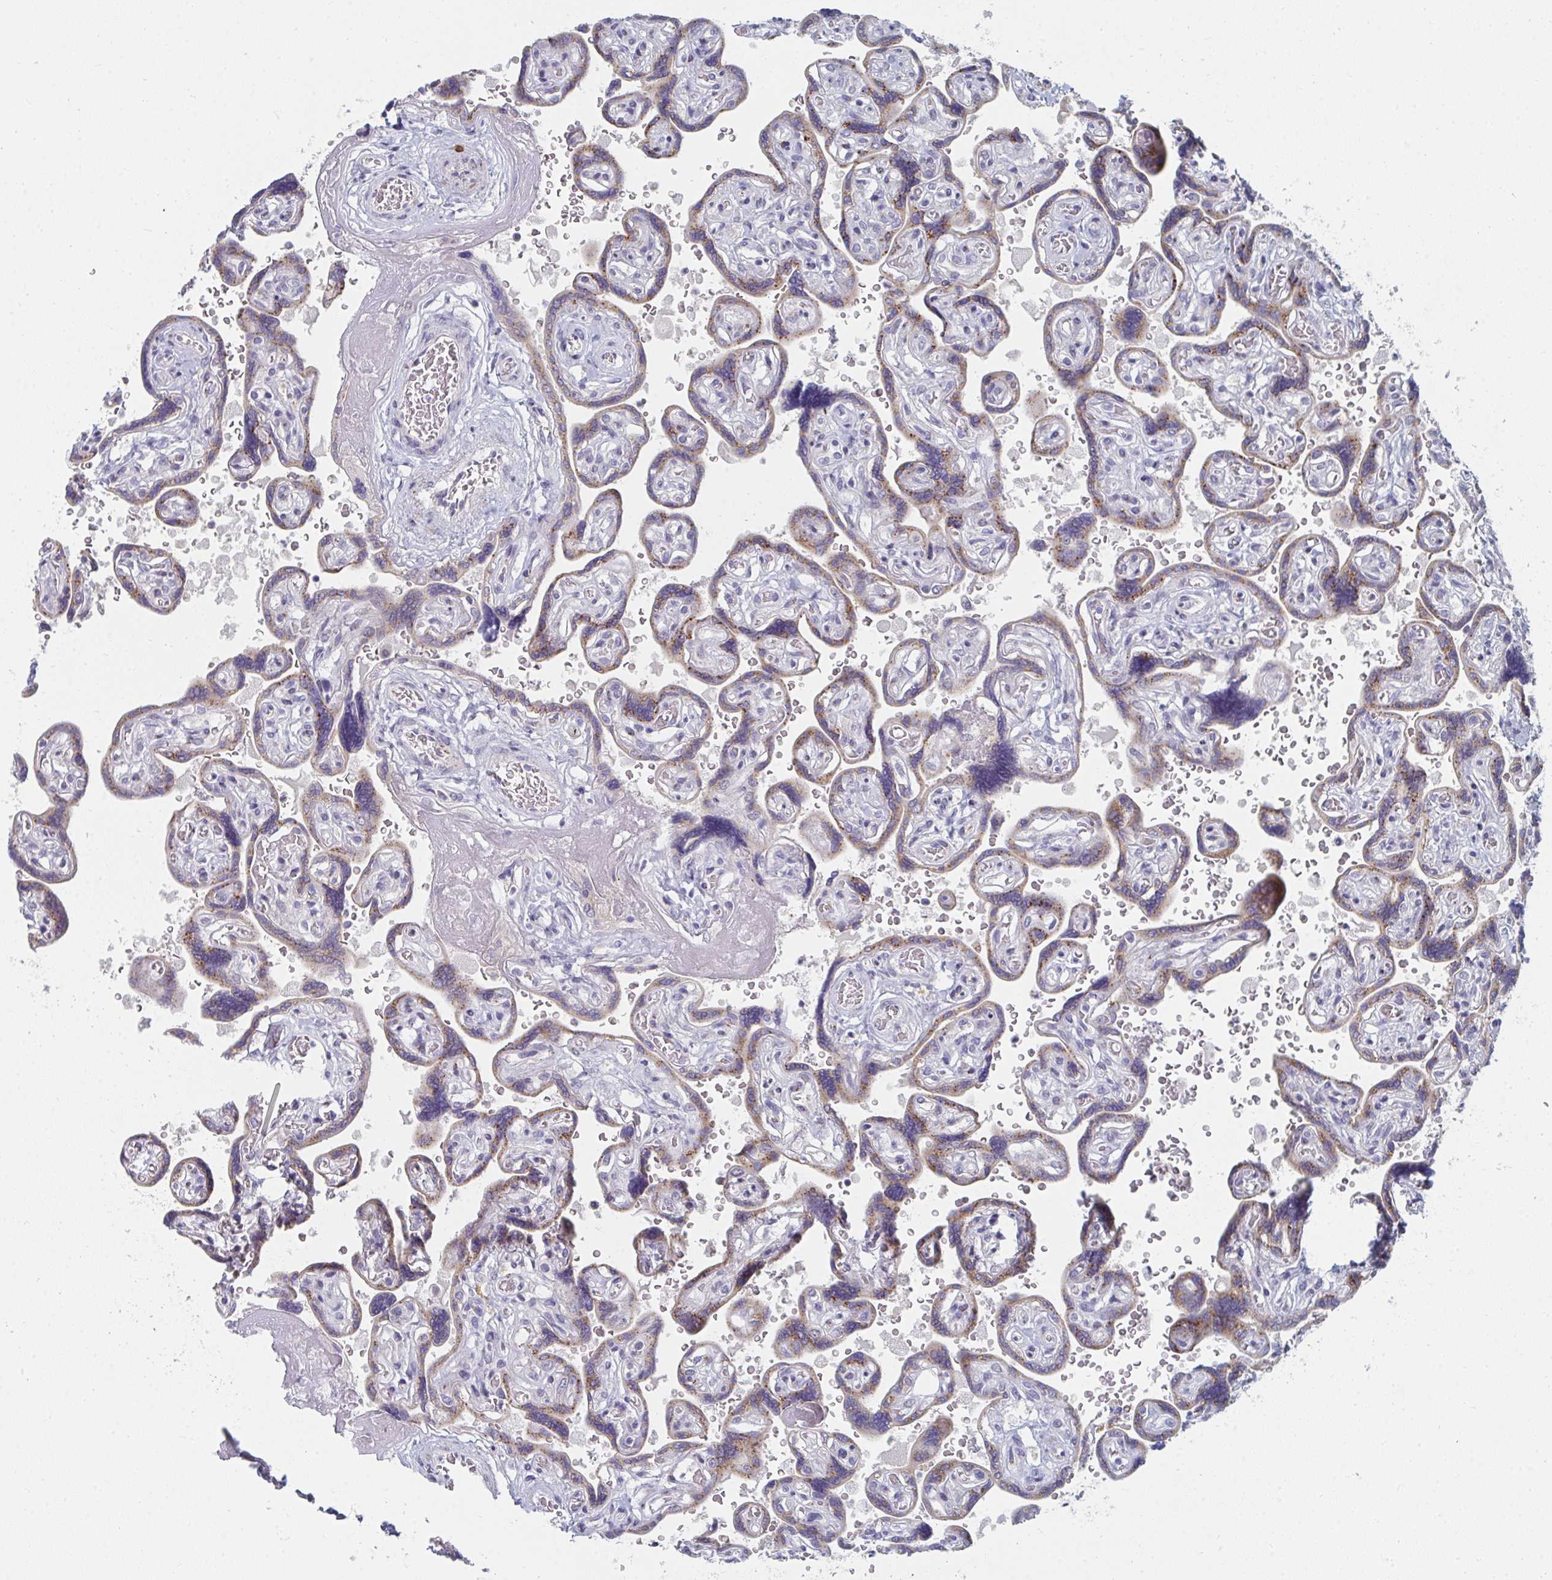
{"staining": {"intensity": "moderate", "quantity": "25%-75%", "location": "cytoplasmic/membranous"}, "tissue": "placenta", "cell_type": "Trophoblastic cells", "image_type": "normal", "snomed": [{"axis": "morphology", "description": "Normal tissue, NOS"}, {"axis": "topography", "description": "Placenta"}], "caption": "Placenta stained with a brown dye reveals moderate cytoplasmic/membranous positive staining in about 25%-75% of trophoblastic cells.", "gene": "PSMG1", "patient": {"sex": "female", "age": 32}}